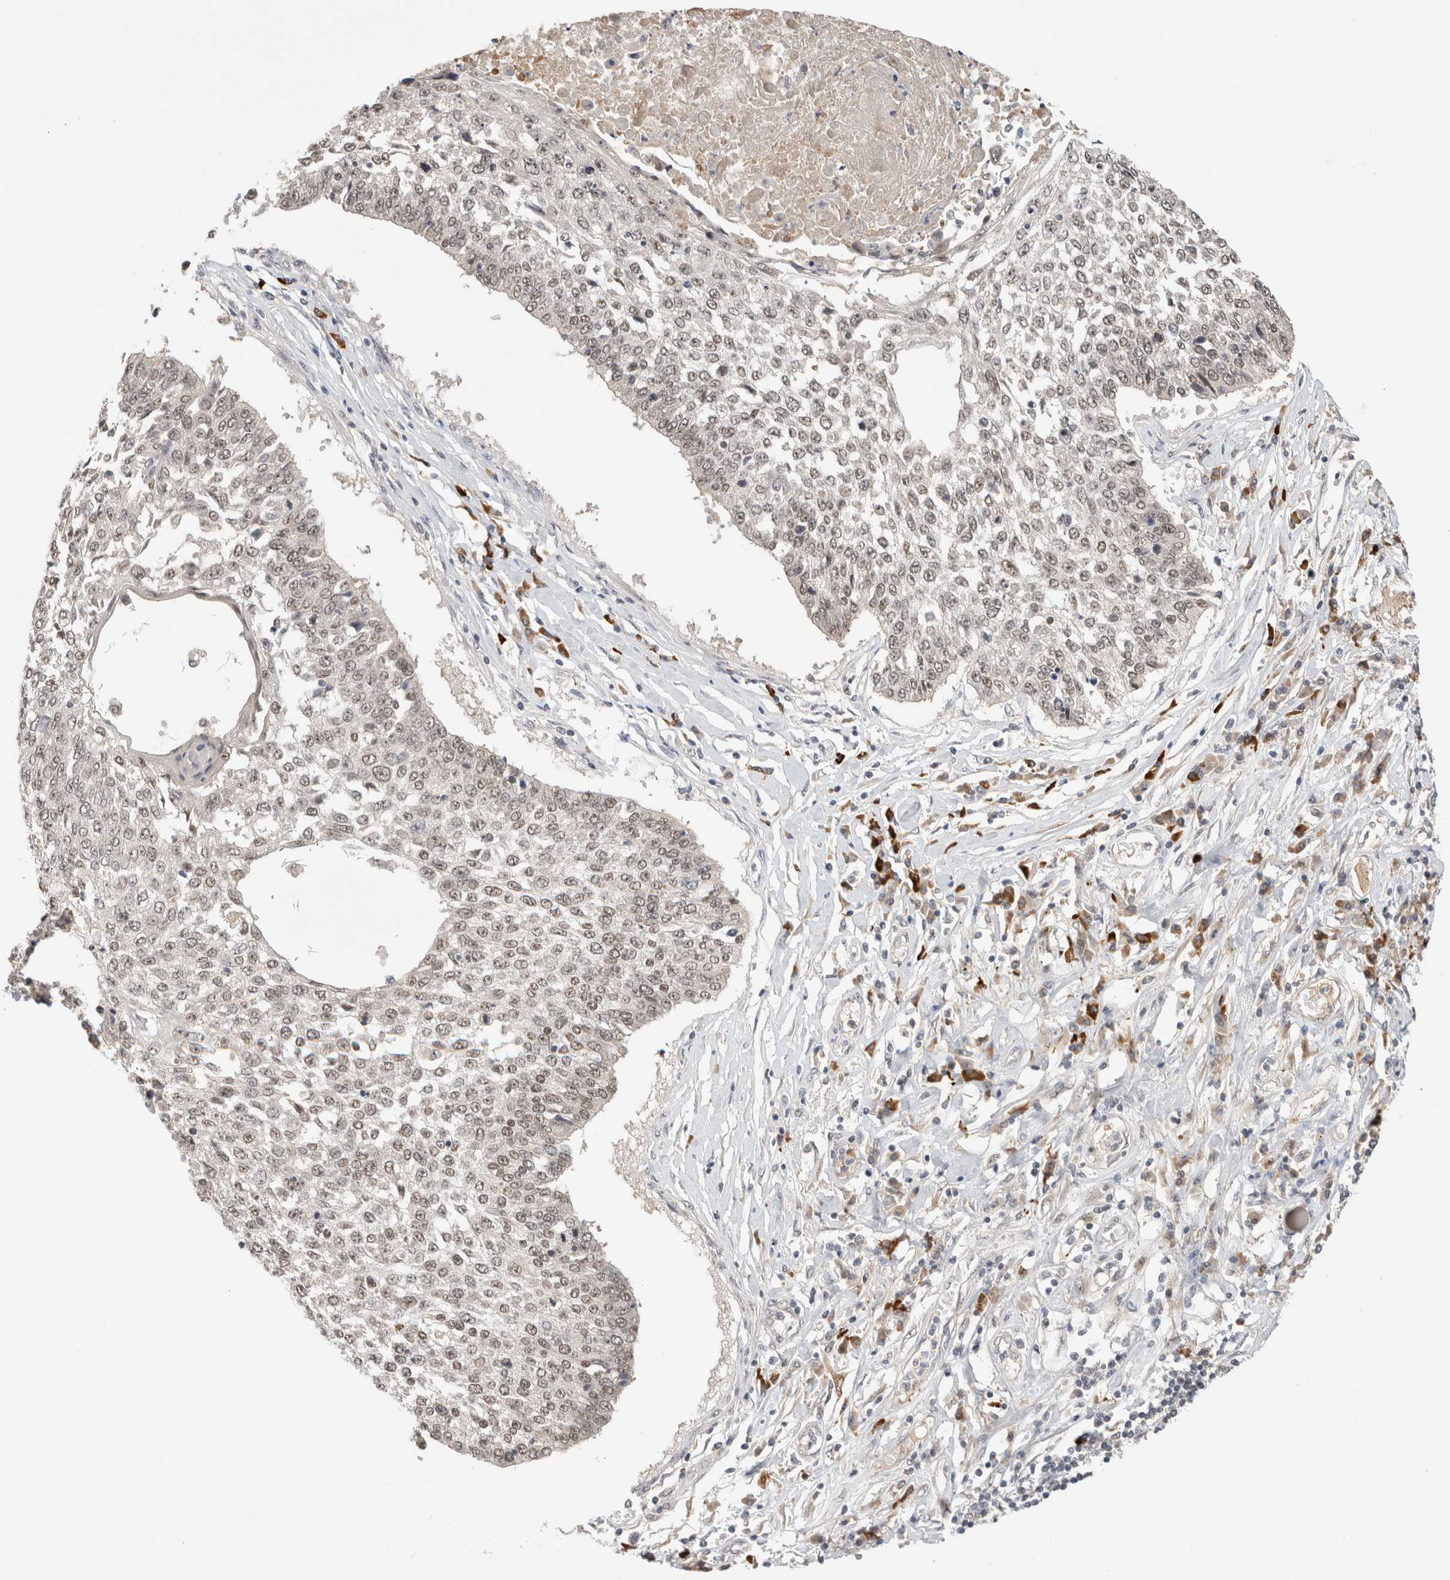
{"staining": {"intensity": "weak", "quantity": ">75%", "location": "nuclear"}, "tissue": "lung cancer", "cell_type": "Tumor cells", "image_type": "cancer", "snomed": [{"axis": "morphology", "description": "Normal tissue, NOS"}, {"axis": "morphology", "description": "Squamous cell carcinoma, NOS"}, {"axis": "topography", "description": "Cartilage tissue"}, {"axis": "topography", "description": "Bronchus"}, {"axis": "topography", "description": "Lung"}, {"axis": "topography", "description": "Peripheral nerve tissue"}], "caption": "Immunohistochemical staining of human lung squamous cell carcinoma displays low levels of weak nuclear expression in about >75% of tumor cells.", "gene": "ZNF24", "patient": {"sex": "female", "age": 49}}